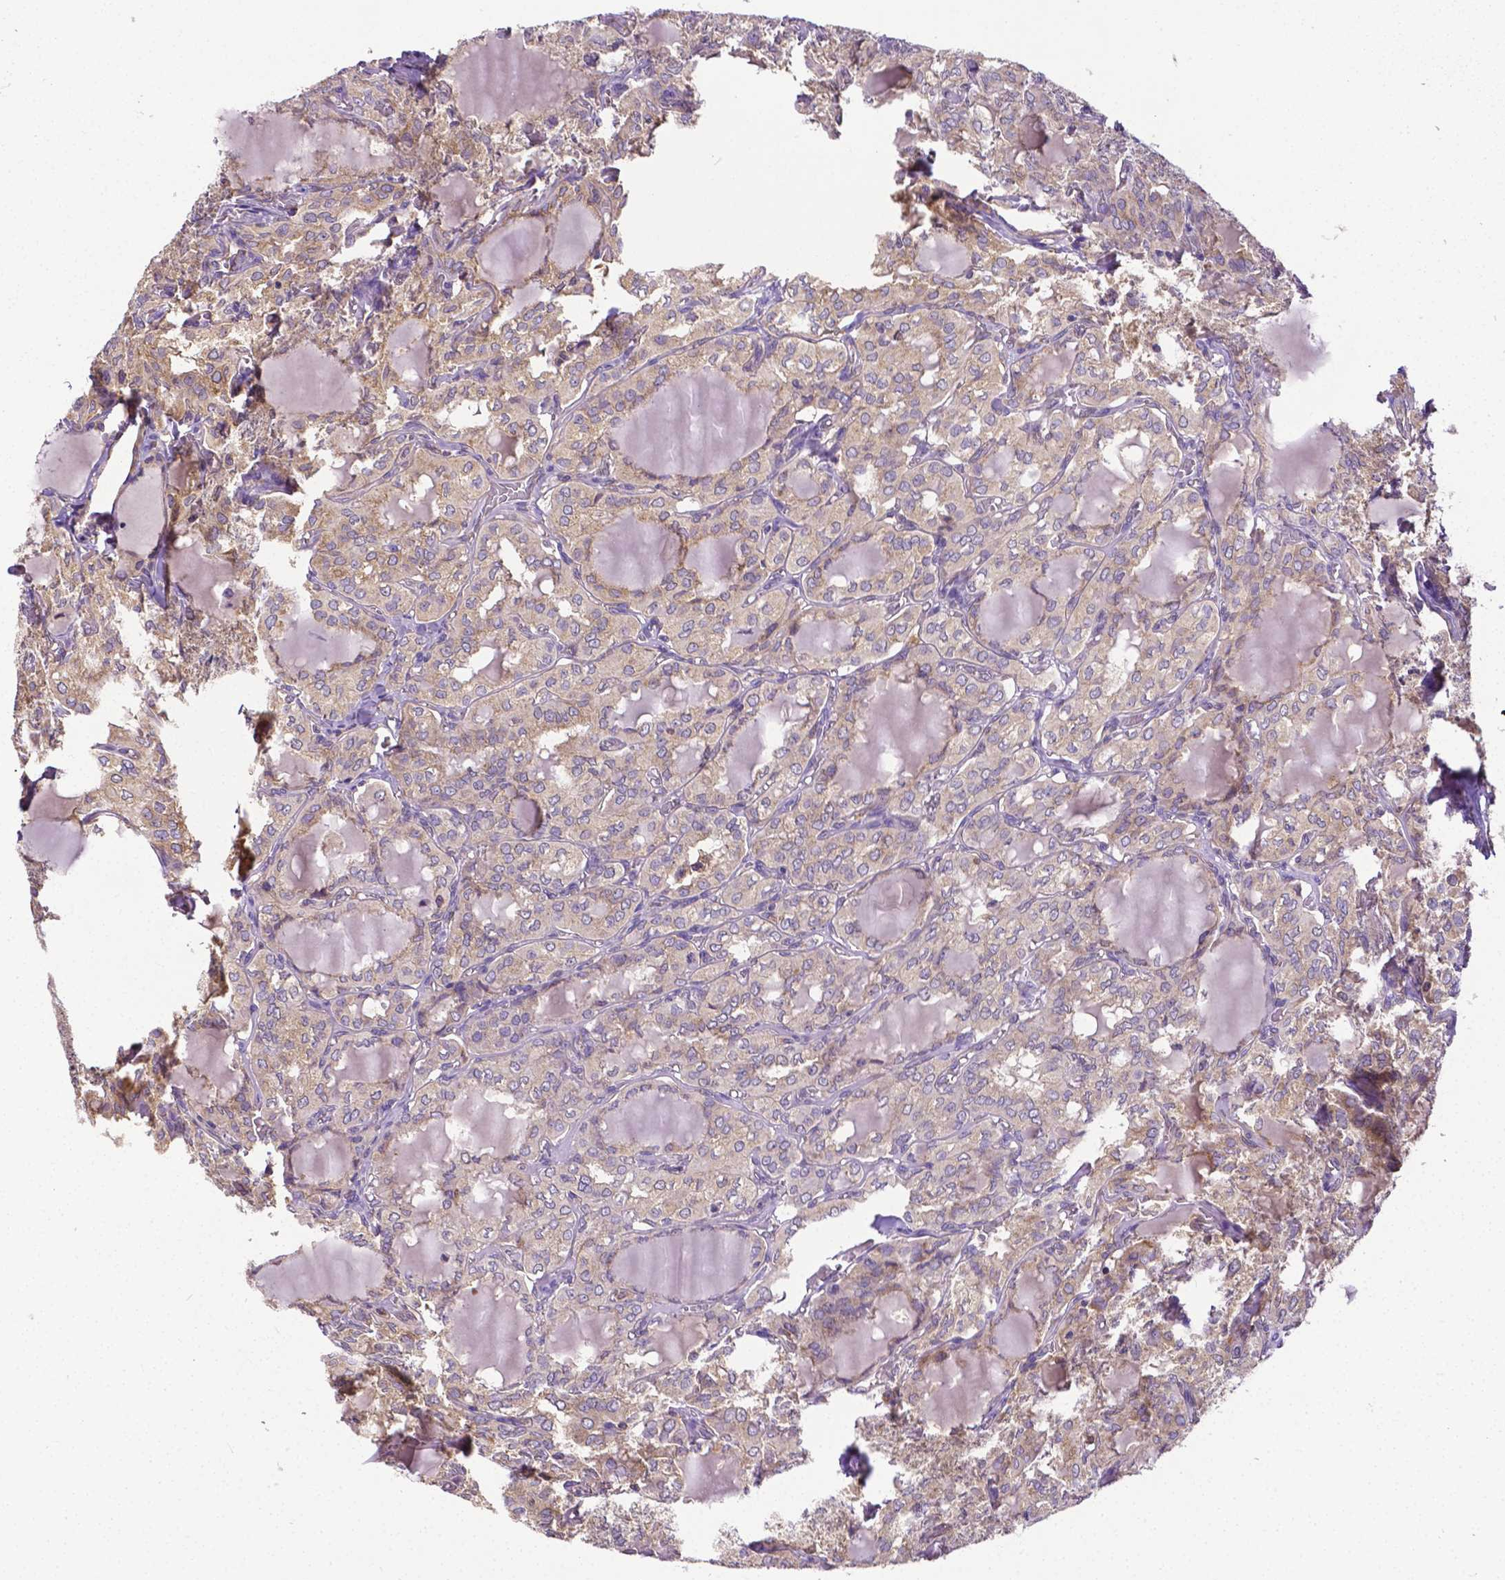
{"staining": {"intensity": "weak", "quantity": "<25%", "location": "cytoplasmic/membranous"}, "tissue": "thyroid cancer", "cell_type": "Tumor cells", "image_type": "cancer", "snomed": [{"axis": "morphology", "description": "Papillary adenocarcinoma, NOS"}, {"axis": "topography", "description": "Thyroid gland"}], "caption": "Immunohistochemical staining of thyroid cancer shows no significant positivity in tumor cells. The staining was performed using DAB to visualize the protein expression in brown, while the nuclei were stained in blue with hematoxylin (Magnification: 20x).", "gene": "DICER1", "patient": {"sex": "male", "age": 20}}